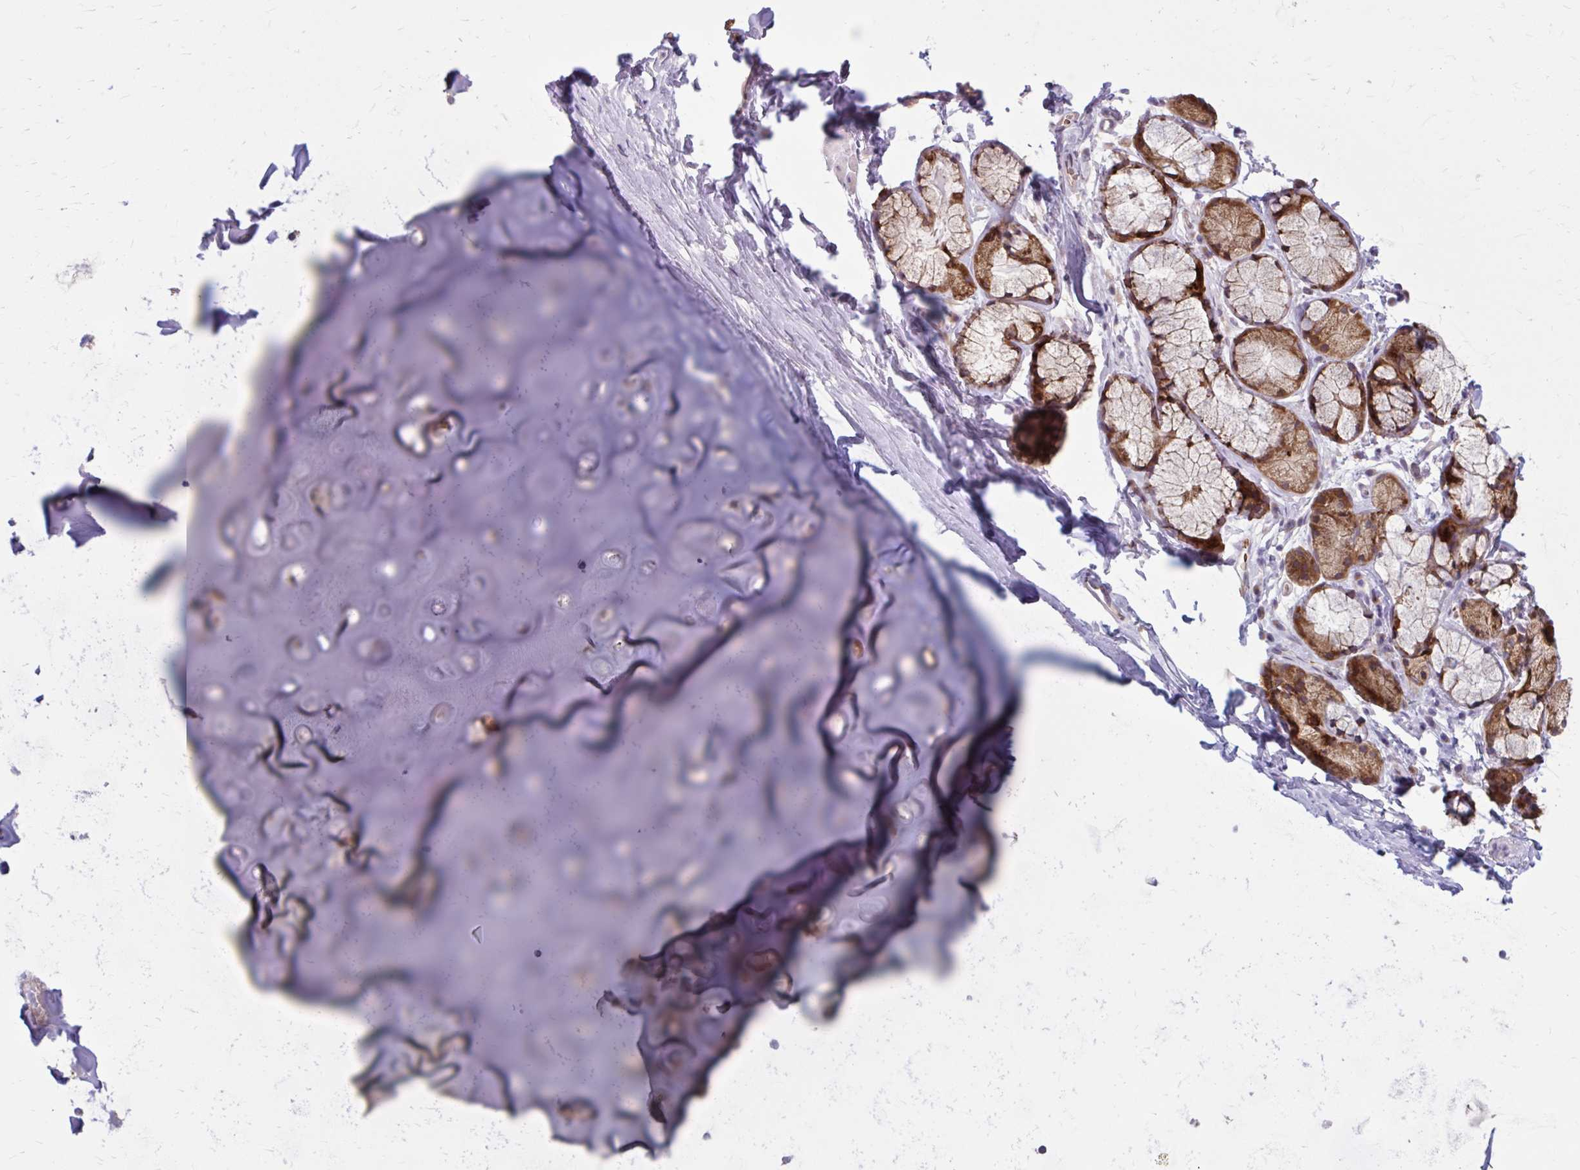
{"staining": {"intensity": "negative", "quantity": "none", "location": "none"}, "tissue": "adipose tissue", "cell_type": "Adipocytes", "image_type": "normal", "snomed": [{"axis": "morphology", "description": "Normal tissue, NOS"}, {"axis": "morphology", "description": "Degeneration, NOS"}, {"axis": "topography", "description": "Cartilage tissue"}, {"axis": "topography", "description": "Lung"}], "caption": "This is an IHC photomicrograph of benign adipose tissue. There is no expression in adipocytes.", "gene": "SNF8", "patient": {"sex": "female", "age": 61}}